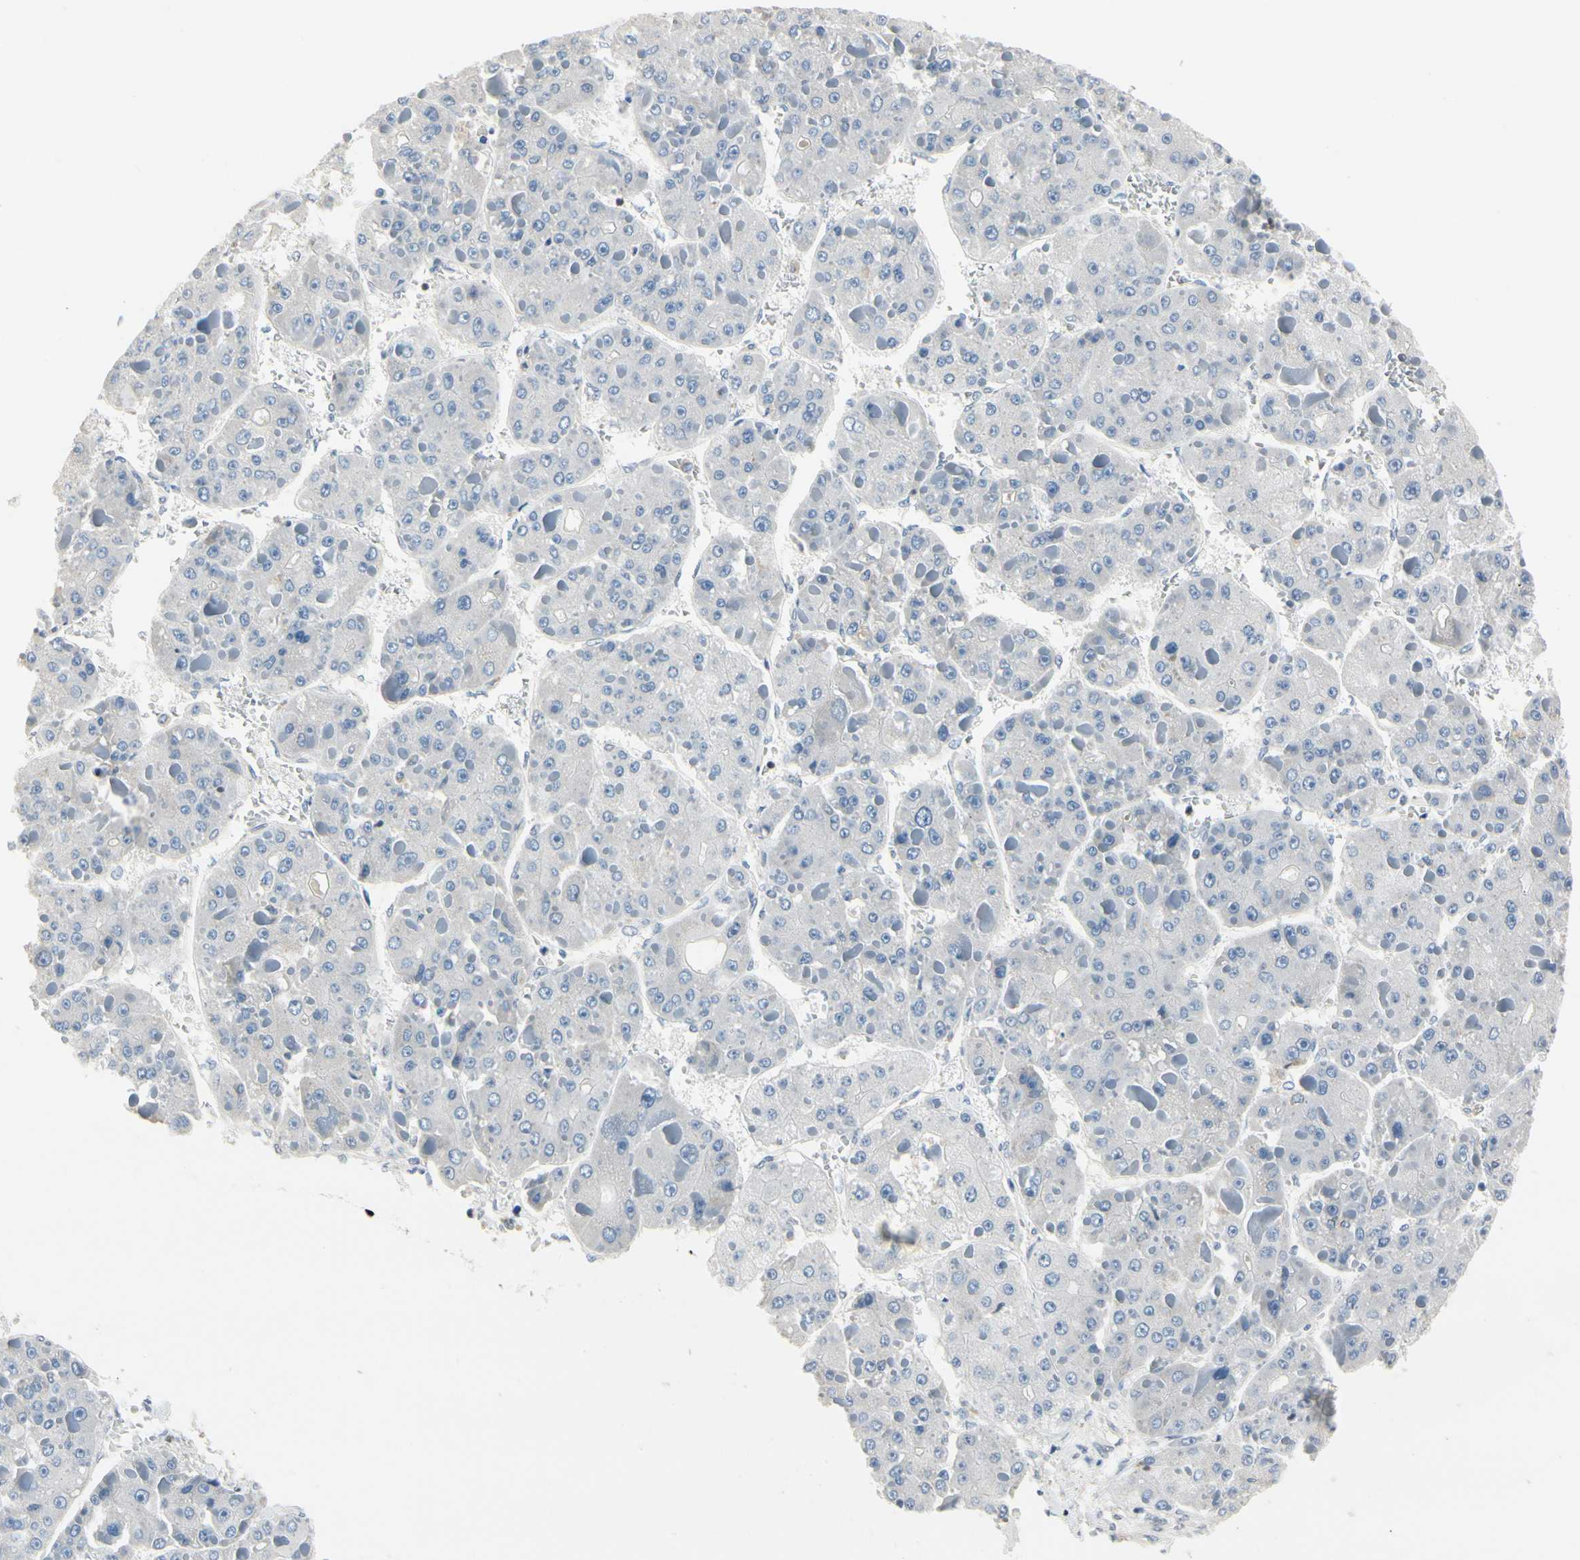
{"staining": {"intensity": "negative", "quantity": "none", "location": "none"}, "tissue": "liver cancer", "cell_type": "Tumor cells", "image_type": "cancer", "snomed": [{"axis": "morphology", "description": "Carcinoma, Hepatocellular, NOS"}, {"axis": "topography", "description": "Liver"}], "caption": "Liver hepatocellular carcinoma stained for a protein using IHC displays no expression tumor cells.", "gene": "NFATC2", "patient": {"sex": "female", "age": 73}}